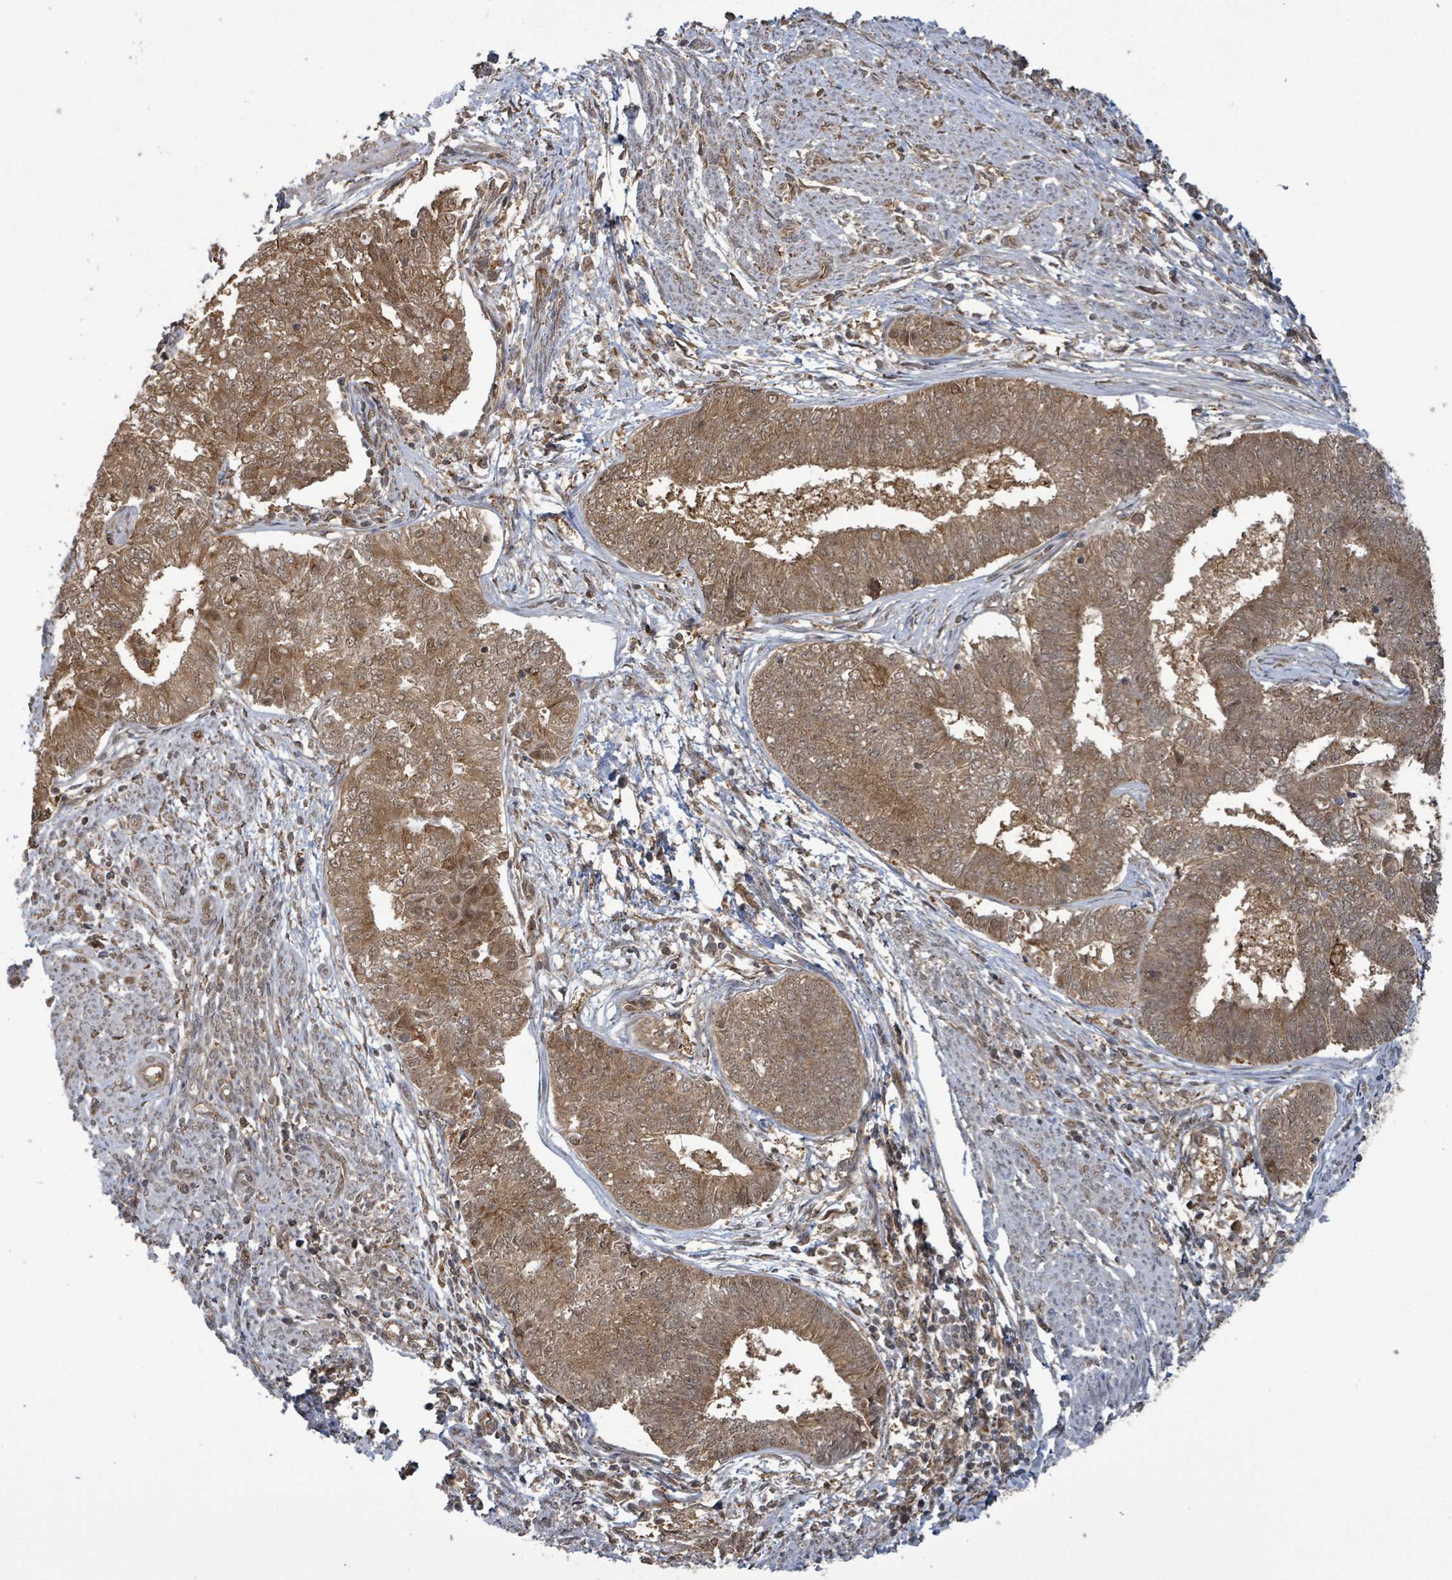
{"staining": {"intensity": "moderate", "quantity": ">75%", "location": "cytoplasmic/membranous"}, "tissue": "endometrial cancer", "cell_type": "Tumor cells", "image_type": "cancer", "snomed": [{"axis": "morphology", "description": "Adenocarcinoma, NOS"}, {"axis": "topography", "description": "Endometrium"}], "caption": "Human endometrial cancer (adenocarcinoma) stained with a brown dye reveals moderate cytoplasmic/membranous positive expression in approximately >75% of tumor cells.", "gene": "KLC1", "patient": {"sex": "female", "age": 62}}